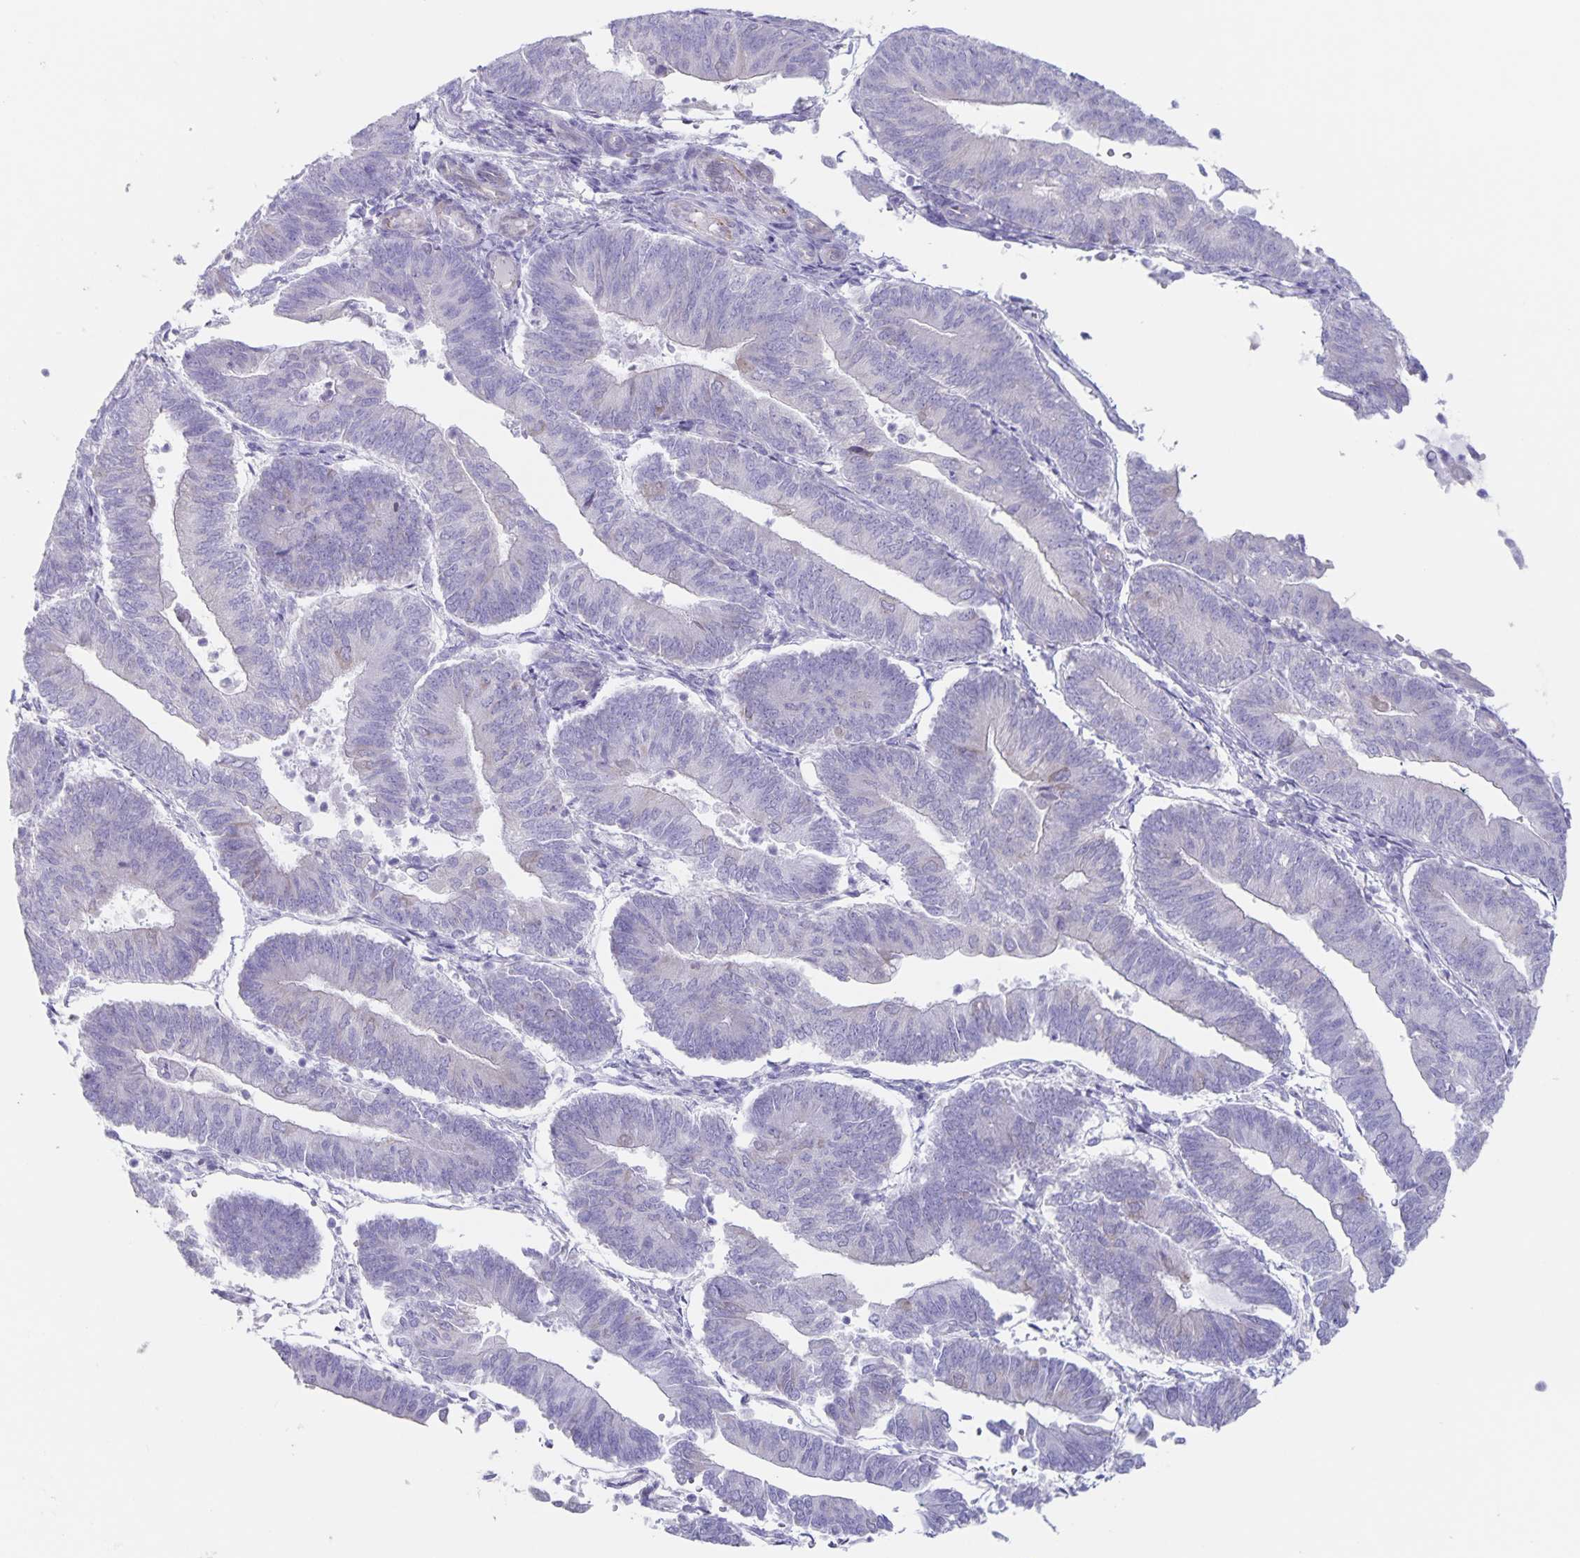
{"staining": {"intensity": "negative", "quantity": "none", "location": "none"}, "tissue": "endometrial cancer", "cell_type": "Tumor cells", "image_type": "cancer", "snomed": [{"axis": "morphology", "description": "Adenocarcinoma, NOS"}, {"axis": "topography", "description": "Endometrium"}], "caption": "The immunohistochemistry (IHC) micrograph has no significant staining in tumor cells of endometrial cancer (adenocarcinoma) tissue.", "gene": "AQP4", "patient": {"sex": "female", "age": 65}}